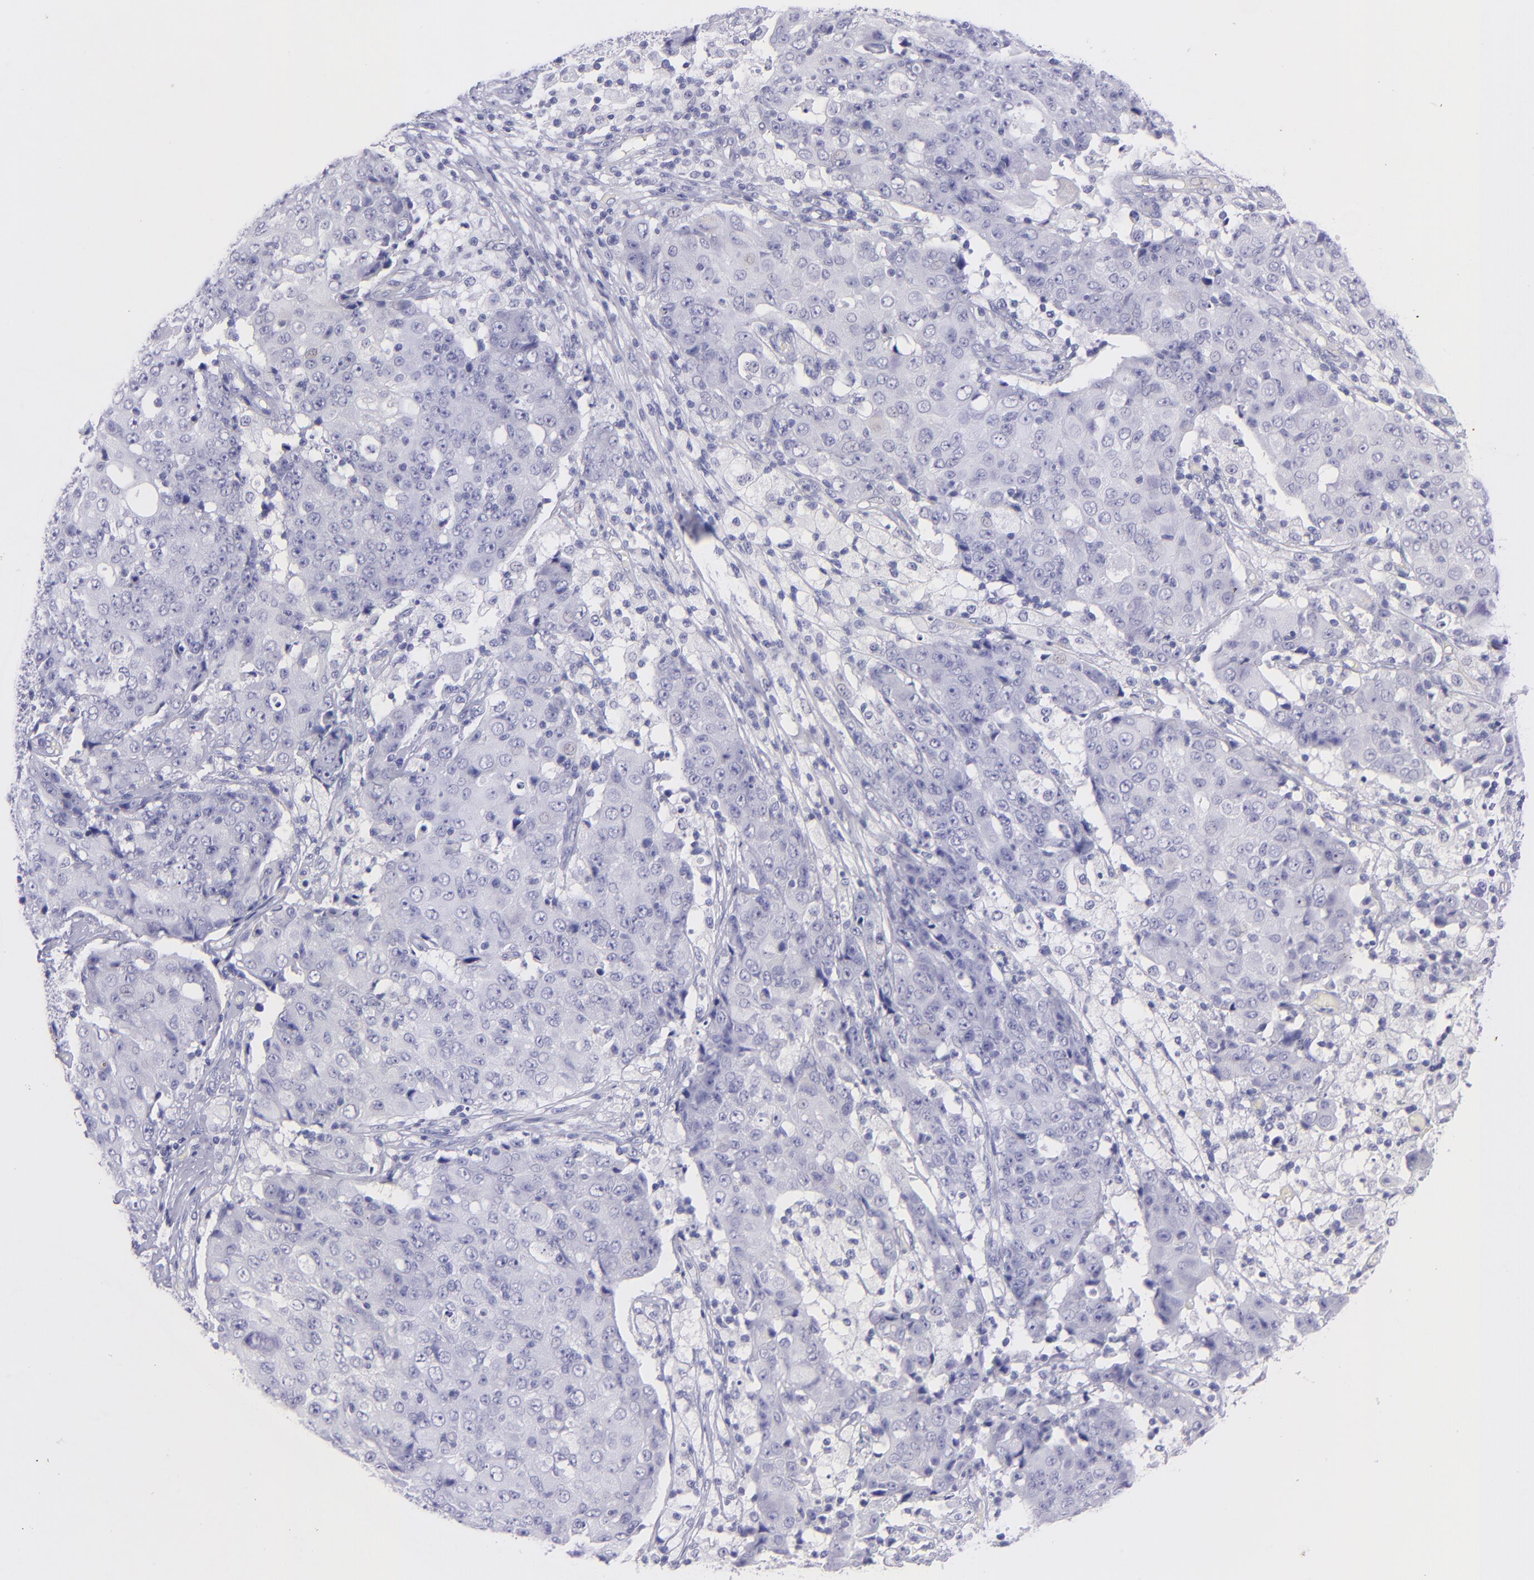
{"staining": {"intensity": "negative", "quantity": "none", "location": "none"}, "tissue": "ovarian cancer", "cell_type": "Tumor cells", "image_type": "cancer", "snomed": [{"axis": "morphology", "description": "Carcinoma, endometroid"}, {"axis": "topography", "description": "Ovary"}], "caption": "Tumor cells are negative for protein expression in human ovarian cancer.", "gene": "CNP", "patient": {"sex": "female", "age": 42}}